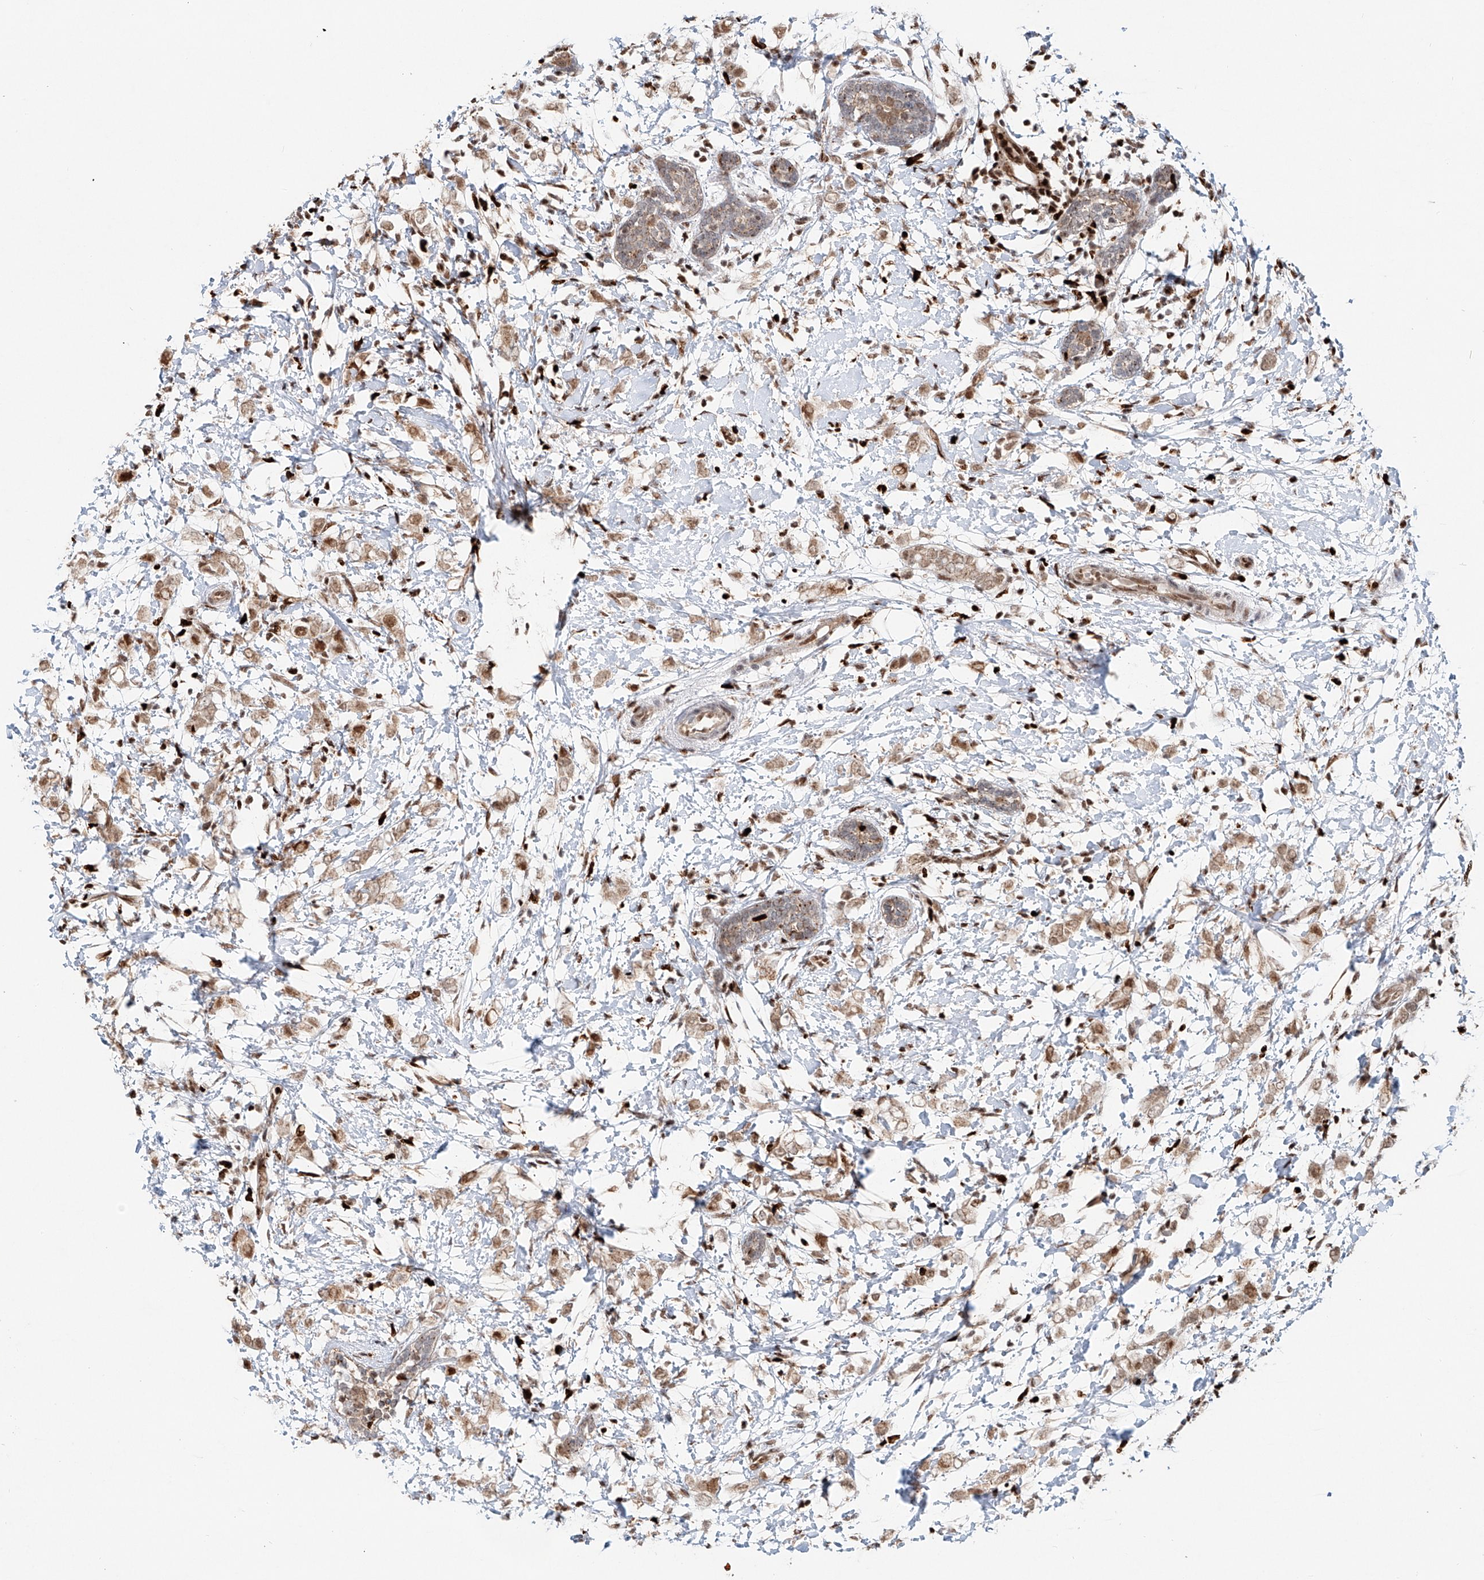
{"staining": {"intensity": "weak", "quantity": ">75%", "location": "cytoplasmic/membranous,nuclear"}, "tissue": "breast cancer", "cell_type": "Tumor cells", "image_type": "cancer", "snomed": [{"axis": "morphology", "description": "Normal tissue, NOS"}, {"axis": "morphology", "description": "Lobular carcinoma"}, {"axis": "topography", "description": "Breast"}], "caption": "Immunohistochemical staining of lobular carcinoma (breast) shows weak cytoplasmic/membranous and nuclear protein positivity in about >75% of tumor cells.", "gene": "DZIP1L", "patient": {"sex": "female", "age": 47}}